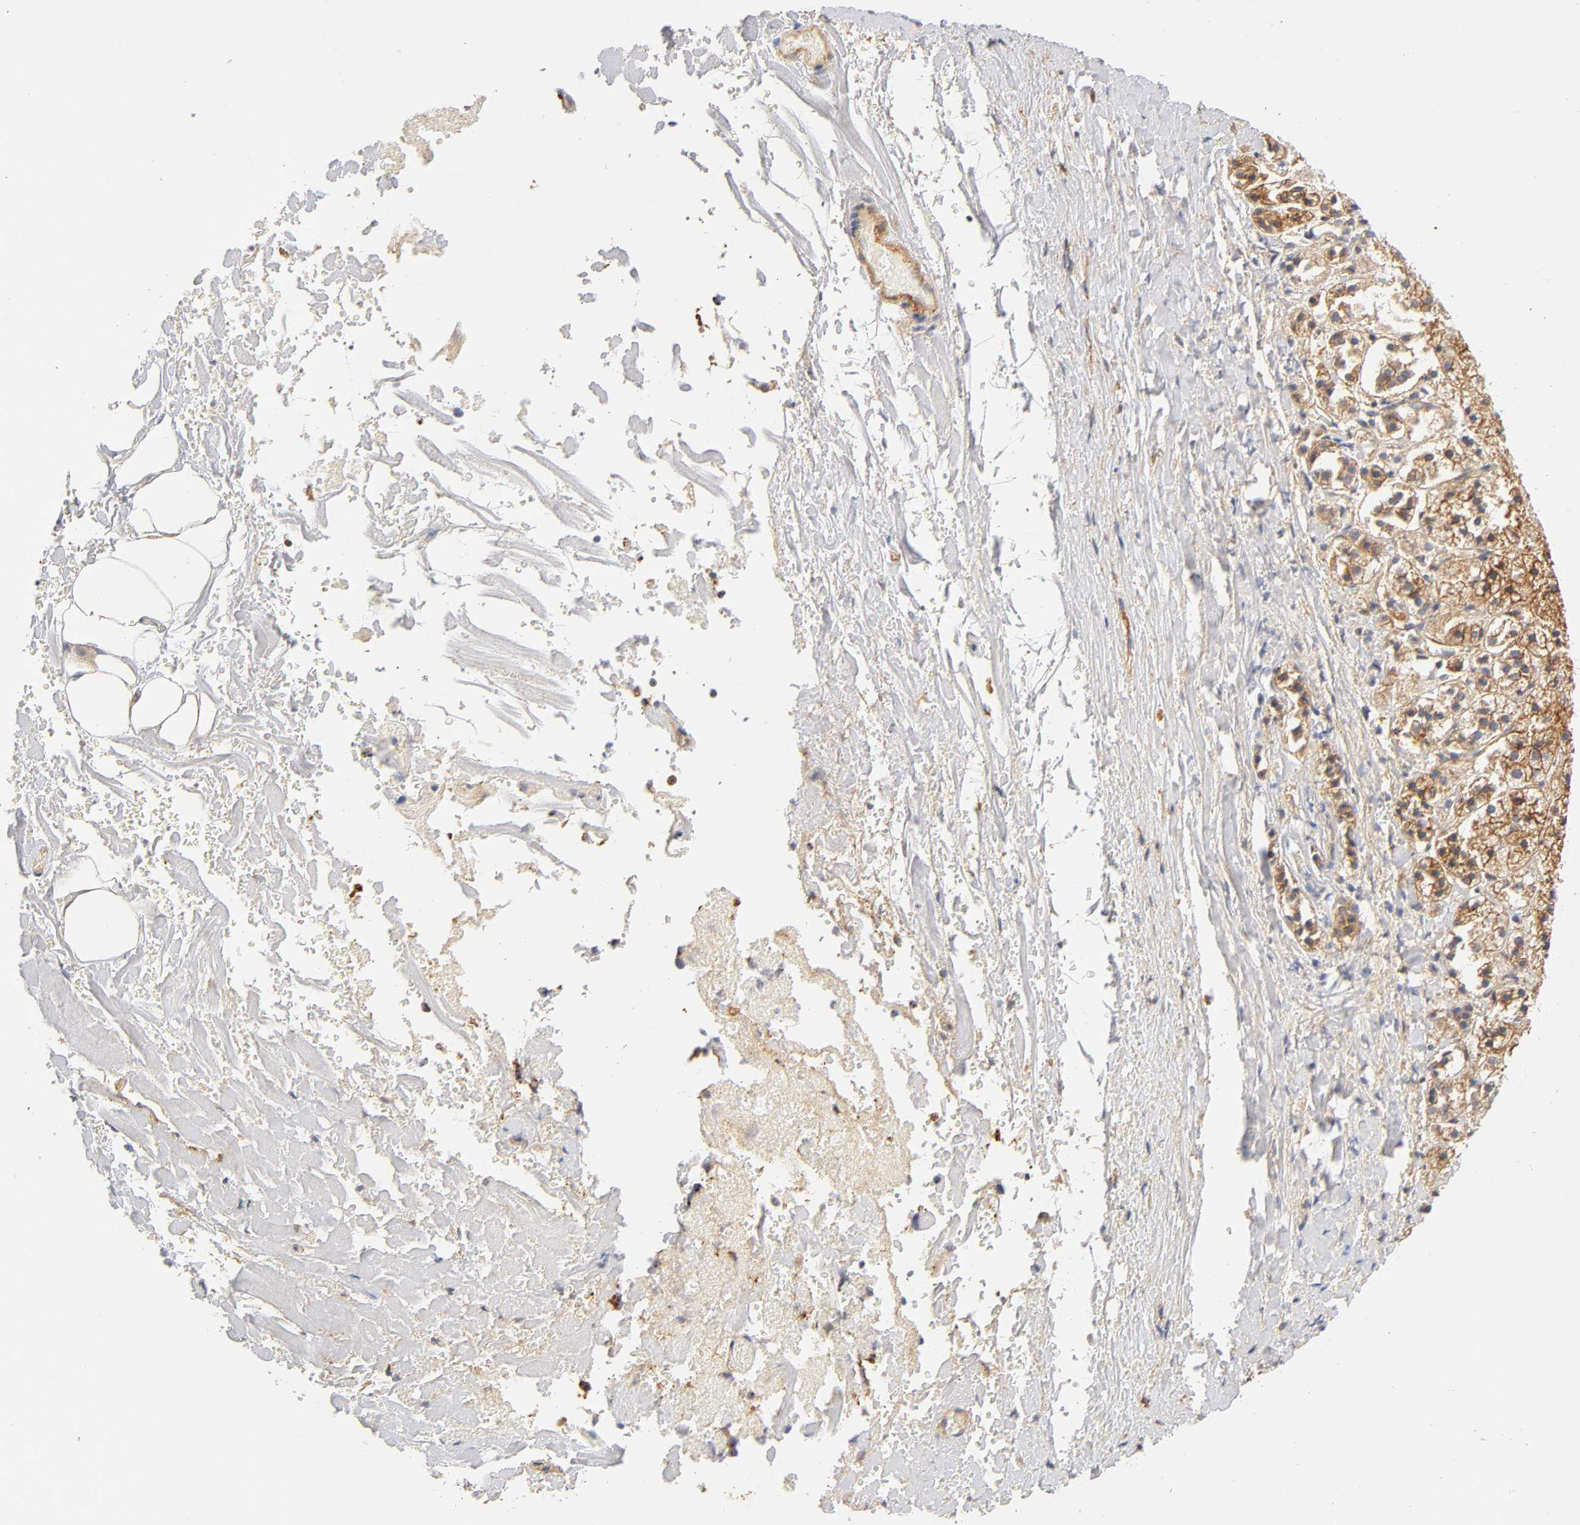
{"staining": {"intensity": "strong", "quantity": ">75%", "location": "cytoplasmic/membranous"}, "tissue": "adrenal gland", "cell_type": "Glandular cells", "image_type": "normal", "snomed": [{"axis": "morphology", "description": "Normal tissue, NOS"}, {"axis": "topography", "description": "Adrenal gland"}], "caption": "Immunohistochemistry photomicrograph of benign adrenal gland stained for a protein (brown), which exhibits high levels of strong cytoplasmic/membranous staining in approximately >75% of glandular cells.", "gene": "PLD1", "patient": {"sex": "female", "age": 44}}